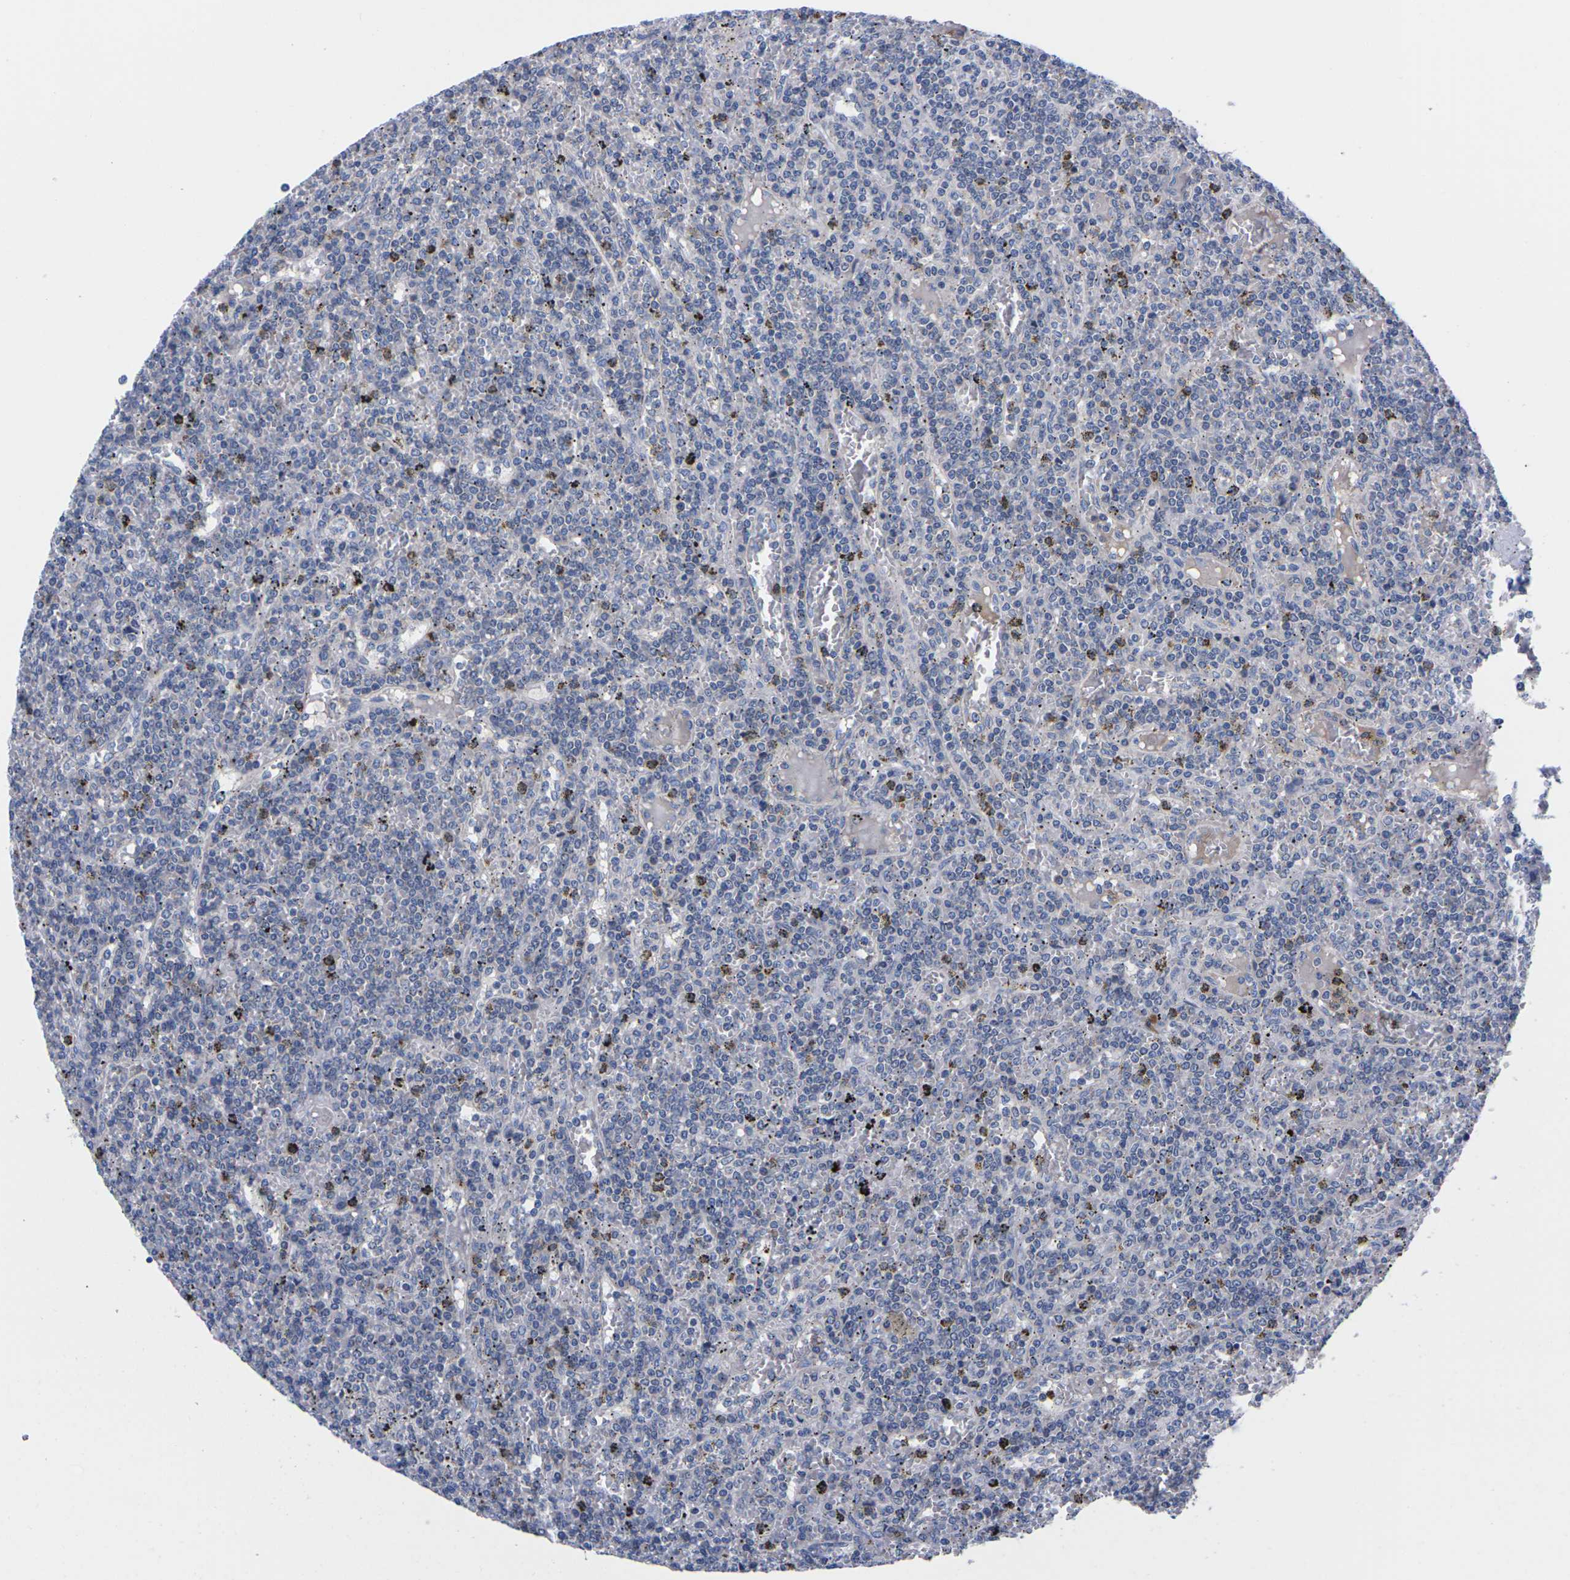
{"staining": {"intensity": "negative", "quantity": "none", "location": "none"}, "tissue": "lymphoma", "cell_type": "Tumor cells", "image_type": "cancer", "snomed": [{"axis": "morphology", "description": "Malignant lymphoma, non-Hodgkin's type, Low grade"}, {"axis": "topography", "description": "Spleen"}], "caption": "This micrograph is of low-grade malignant lymphoma, non-Hodgkin's type stained with IHC to label a protein in brown with the nuclei are counter-stained blue. There is no positivity in tumor cells. (DAB (3,3'-diaminobenzidine) immunohistochemistry (IHC) visualized using brightfield microscopy, high magnification).", "gene": "FAM210A", "patient": {"sex": "female", "age": 19}}